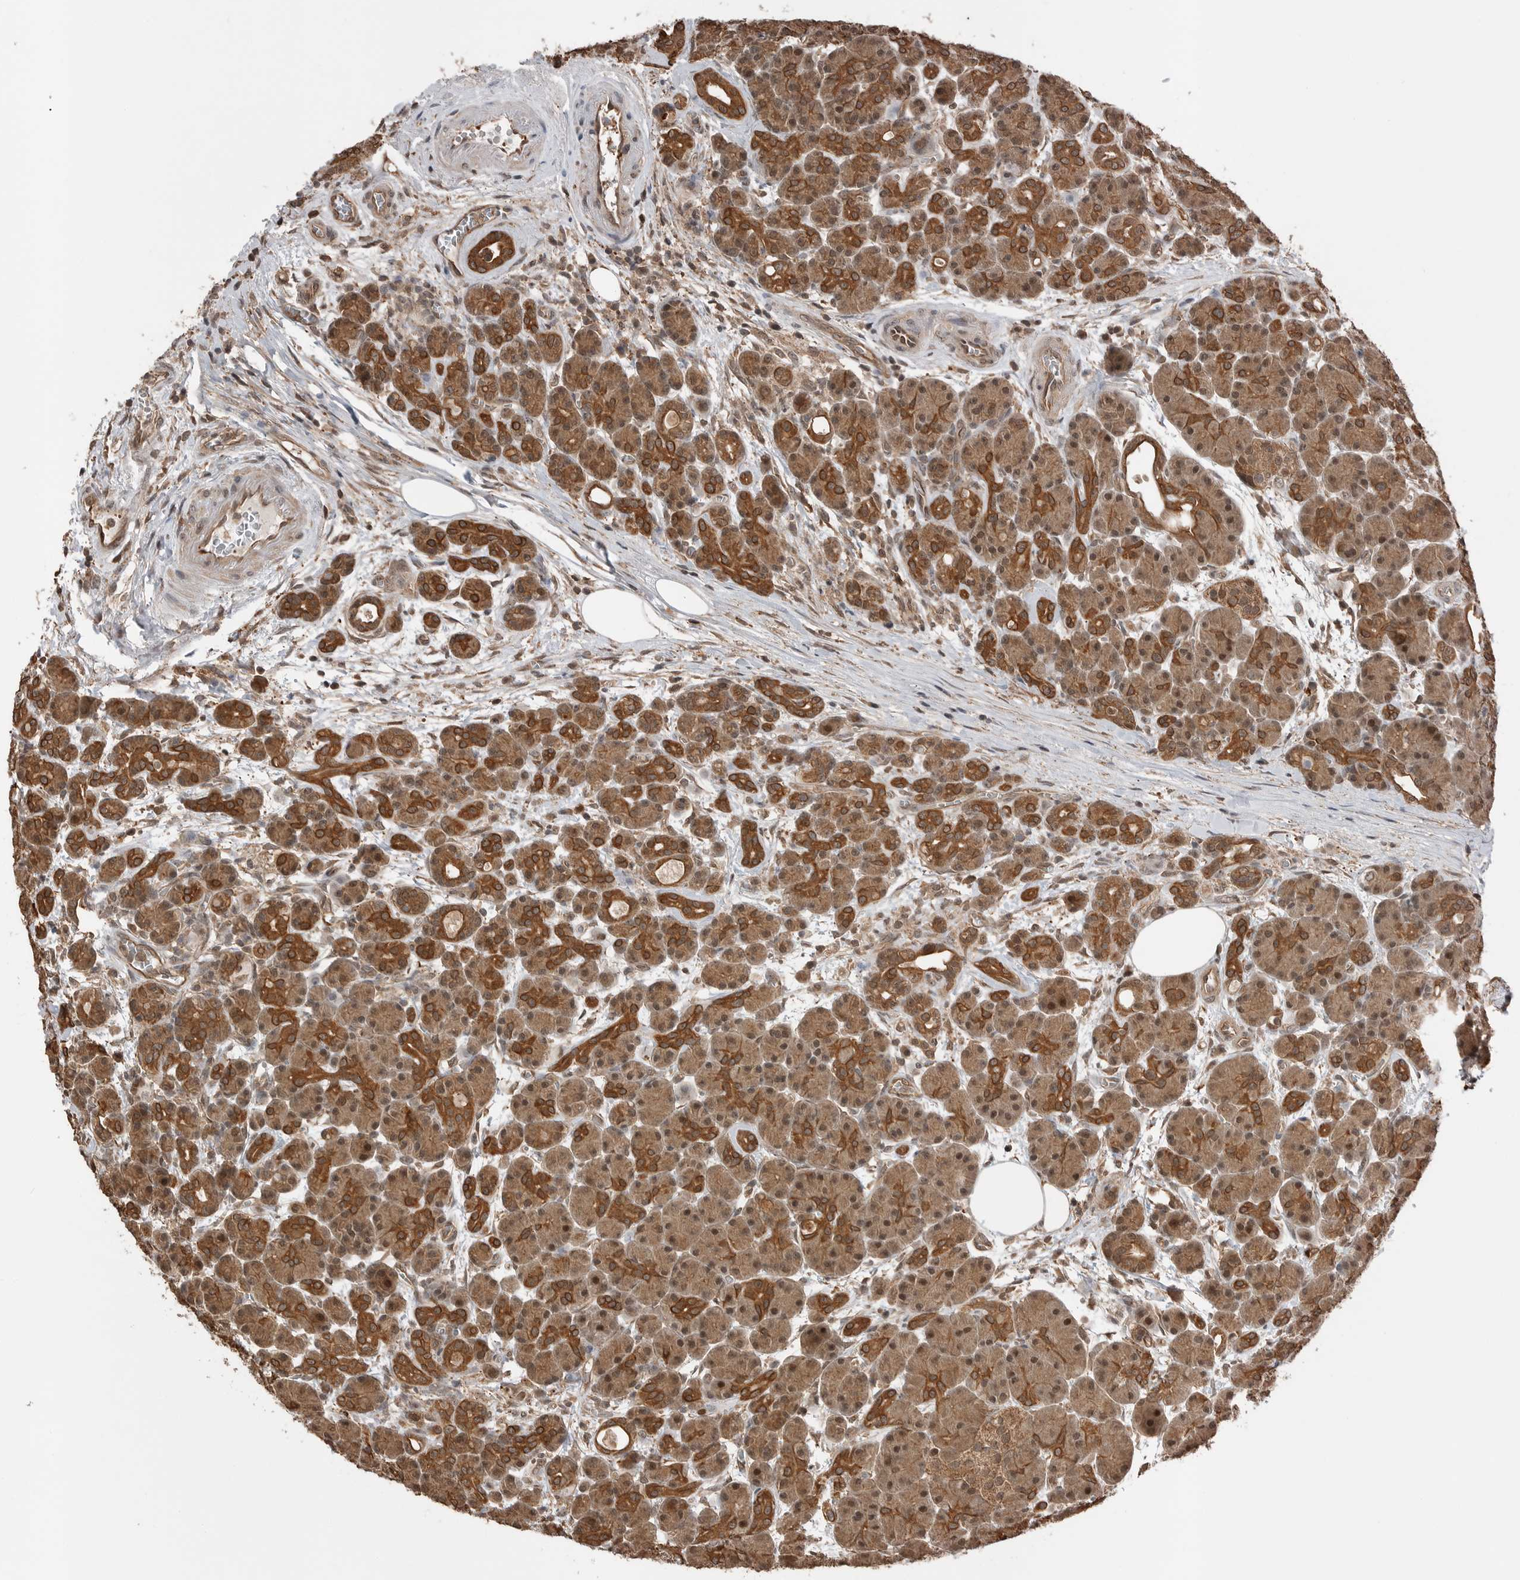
{"staining": {"intensity": "moderate", "quantity": ">75%", "location": "cytoplasmic/membranous,nuclear"}, "tissue": "pancreas", "cell_type": "Exocrine glandular cells", "image_type": "normal", "snomed": [{"axis": "morphology", "description": "Normal tissue, NOS"}, {"axis": "topography", "description": "Pancreas"}], "caption": "The immunohistochemical stain shows moderate cytoplasmic/membranous,nuclear staining in exocrine glandular cells of unremarkable pancreas.", "gene": "PEAK1", "patient": {"sex": "male", "age": 63}}